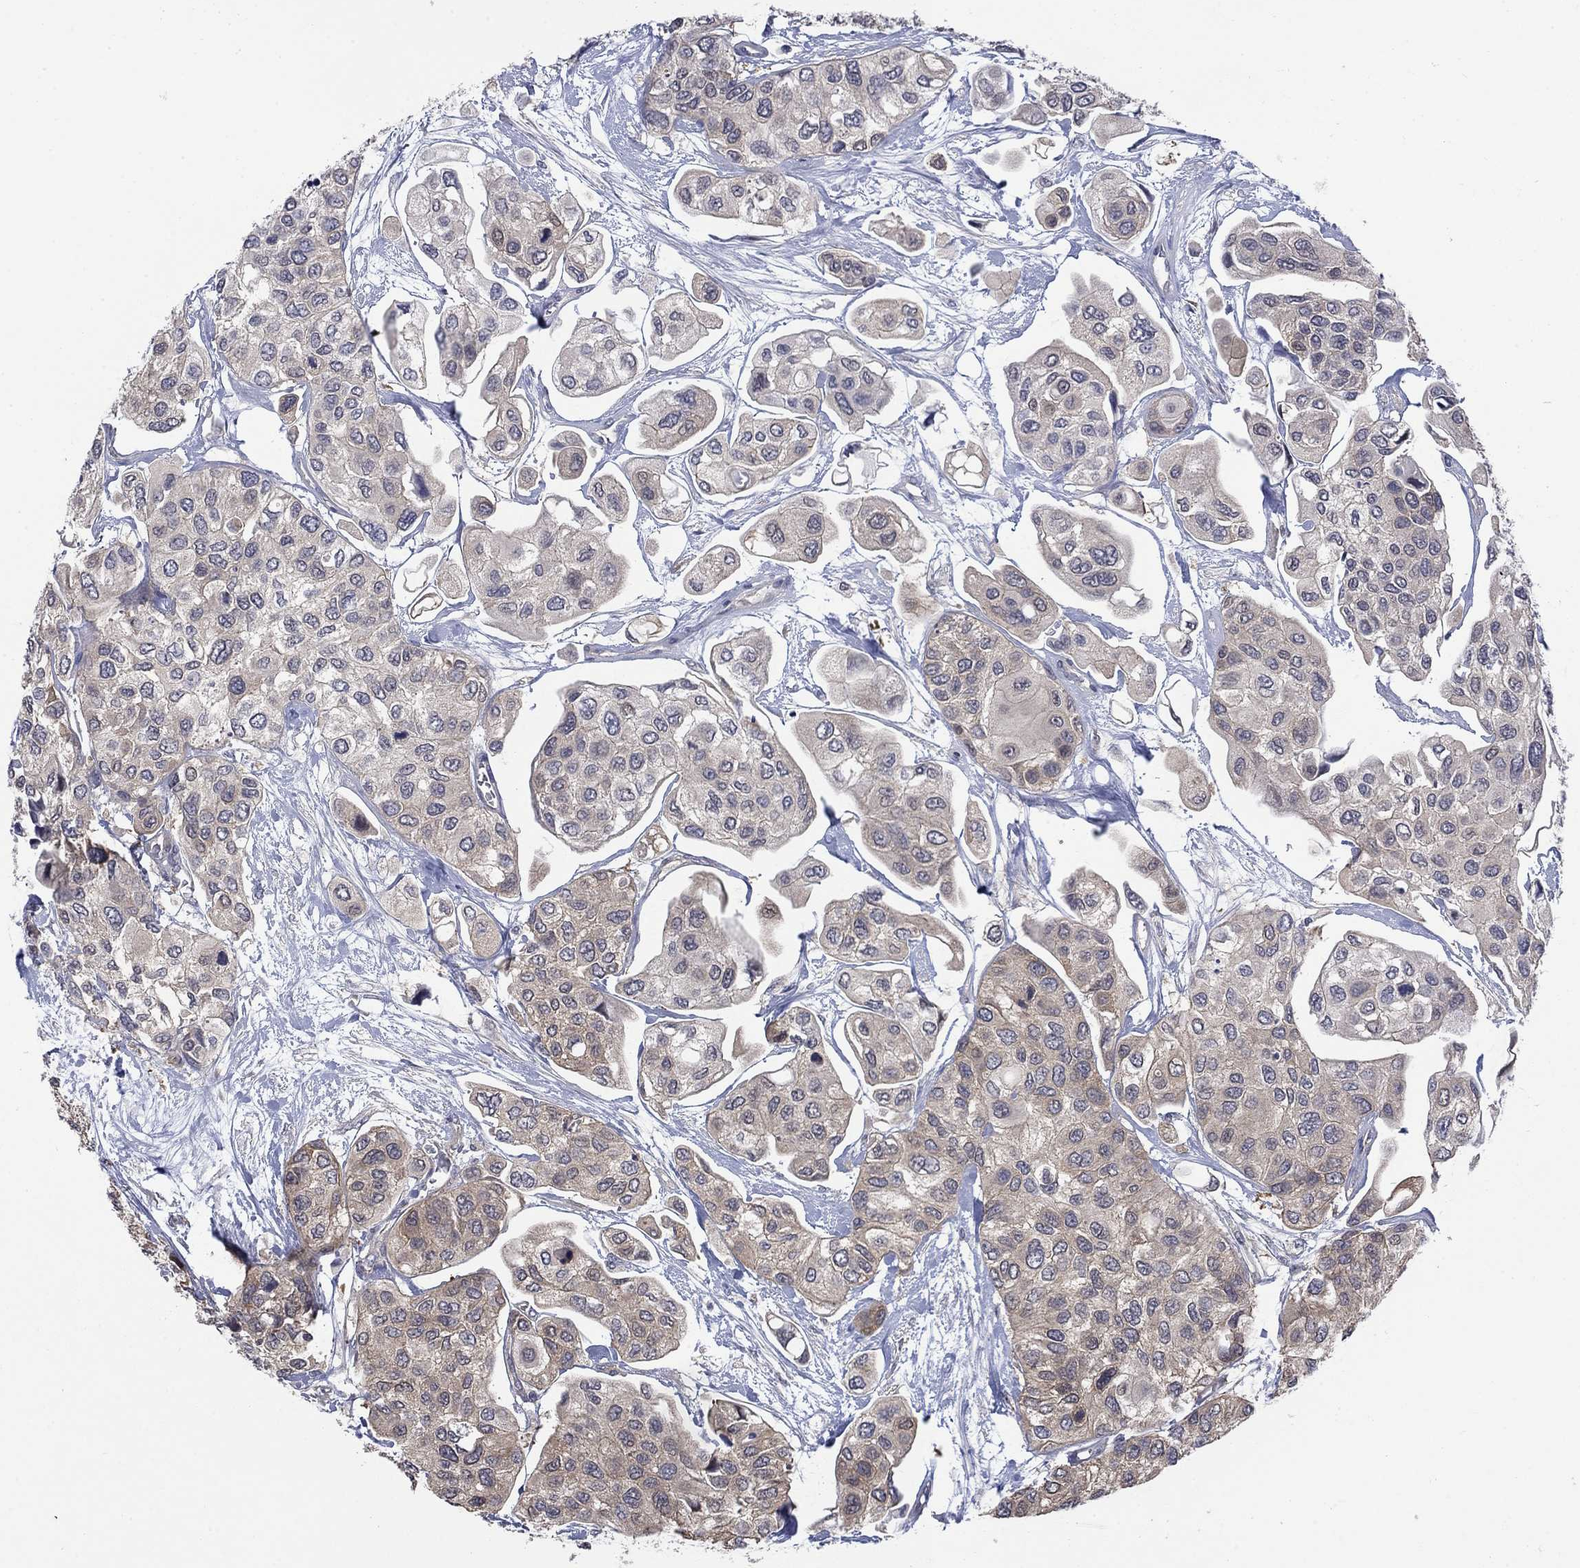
{"staining": {"intensity": "weak", "quantity": "25%-75%", "location": "cytoplasmic/membranous"}, "tissue": "urothelial cancer", "cell_type": "Tumor cells", "image_type": "cancer", "snomed": [{"axis": "morphology", "description": "Urothelial carcinoma, High grade"}, {"axis": "topography", "description": "Urinary bladder"}], "caption": "An IHC image of tumor tissue is shown. Protein staining in brown shows weak cytoplasmic/membranous positivity in urothelial cancer within tumor cells.", "gene": "PDZD2", "patient": {"sex": "male", "age": 77}}